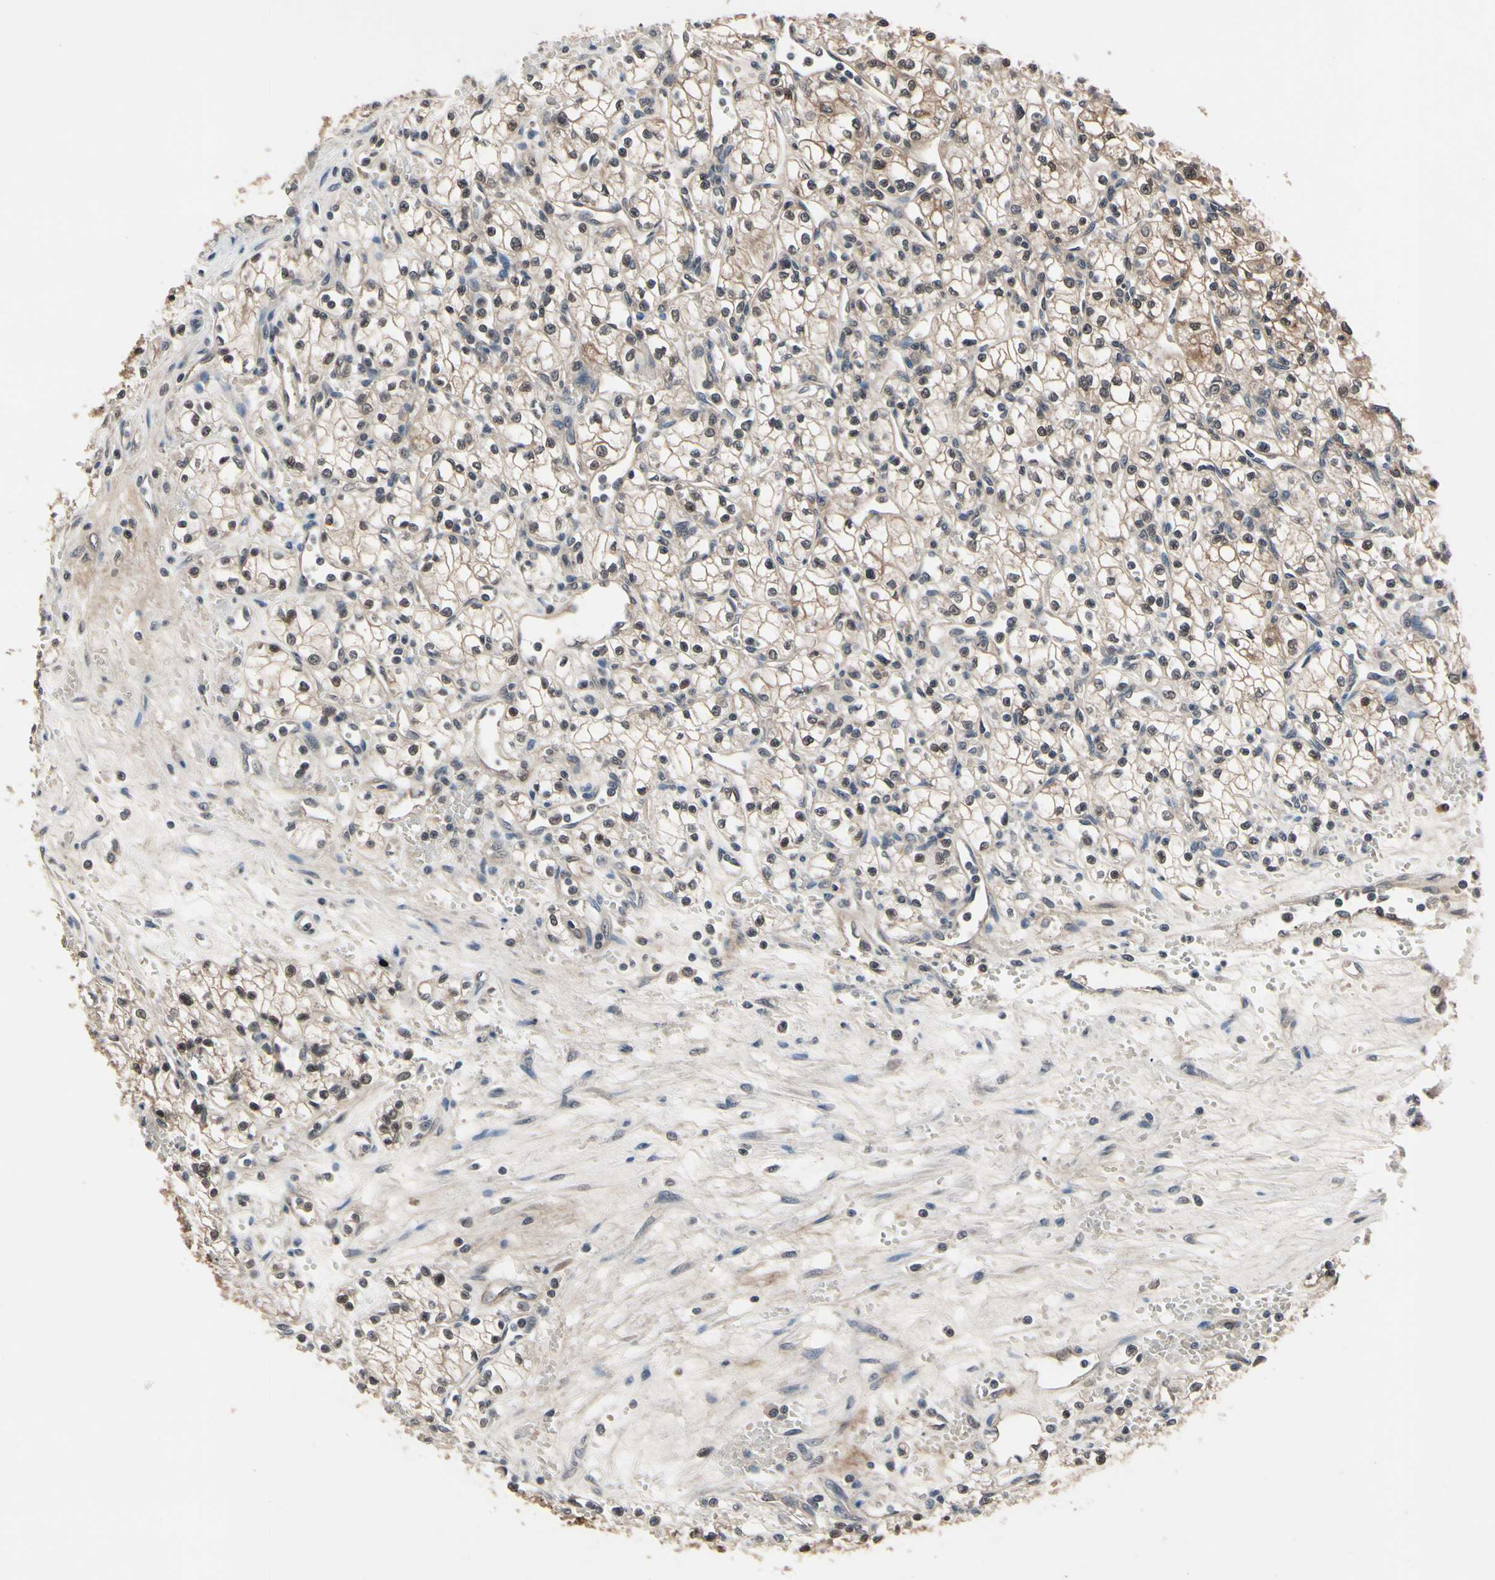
{"staining": {"intensity": "moderate", "quantity": "25%-75%", "location": "cytoplasmic/membranous,nuclear"}, "tissue": "renal cancer", "cell_type": "Tumor cells", "image_type": "cancer", "snomed": [{"axis": "morphology", "description": "Normal tissue, NOS"}, {"axis": "morphology", "description": "Adenocarcinoma, NOS"}, {"axis": "topography", "description": "Kidney"}], "caption": "Moderate cytoplasmic/membranous and nuclear protein positivity is present in approximately 25%-75% of tumor cells in adenocarcinoma (renal).", "gene": "PRDX6", "patient": {"sex": "male", "age": 59}}